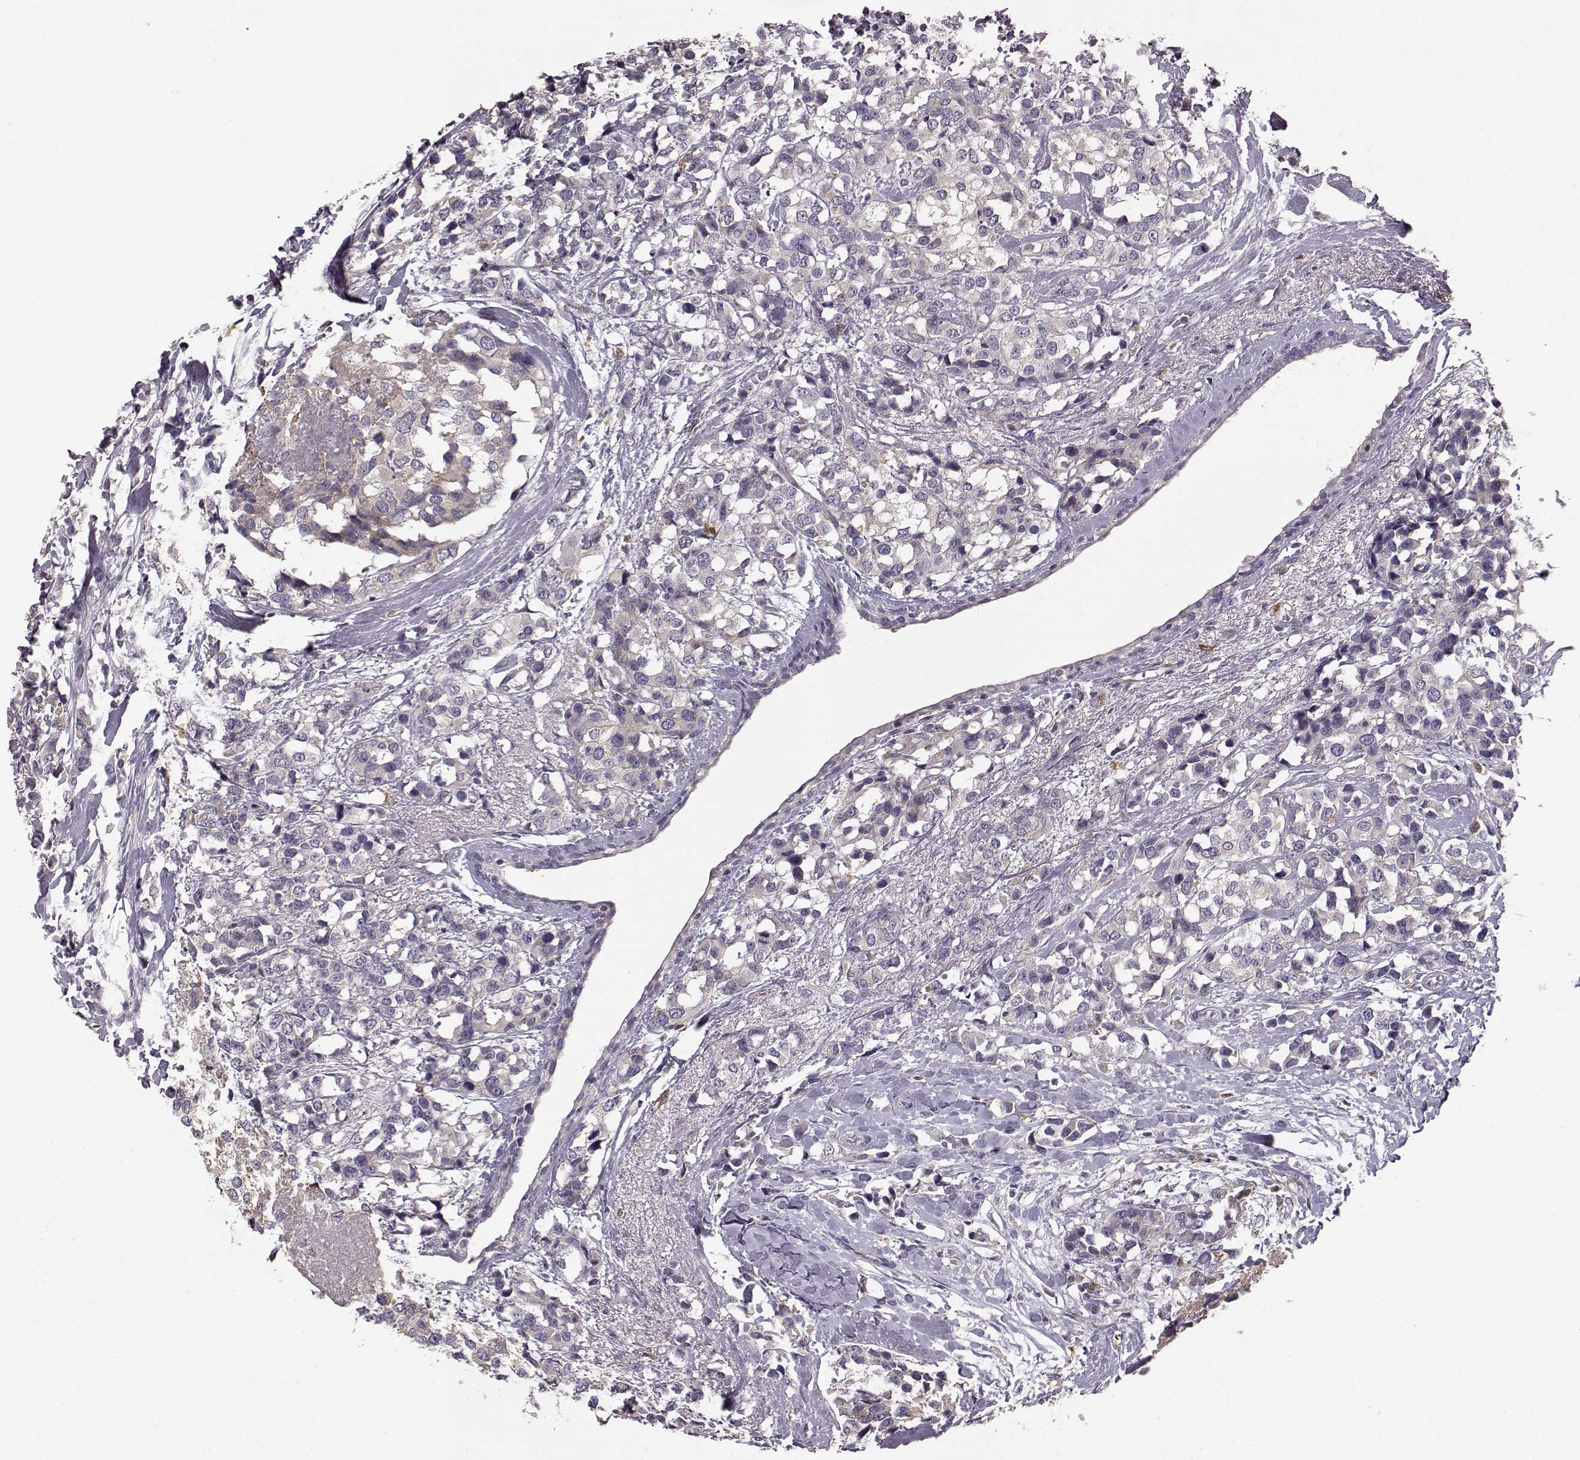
{"staining": {"intensity": "negative", "quantity": "none", "location": "none"}, "tissue": "breast cancer", "cell_type": "Tumor cells", "image_type": "cancer", "snomed": [{"axis": "morphology", "description": "Lobular carcinoma"}, {"axis": "topography", "description": "Breast"}], "caption": "Immunohistochemistry micrograph of human breast cancer stained for a protein (brown), which exhibits no staining in tumor cells. (Stains: DAB immunohistochemistry with hematoxylin counter stain, Microscopy: brightfield microscopy at high magnification).", "gene": "GHR", "patient": {"sex": "female", "age": 59}}